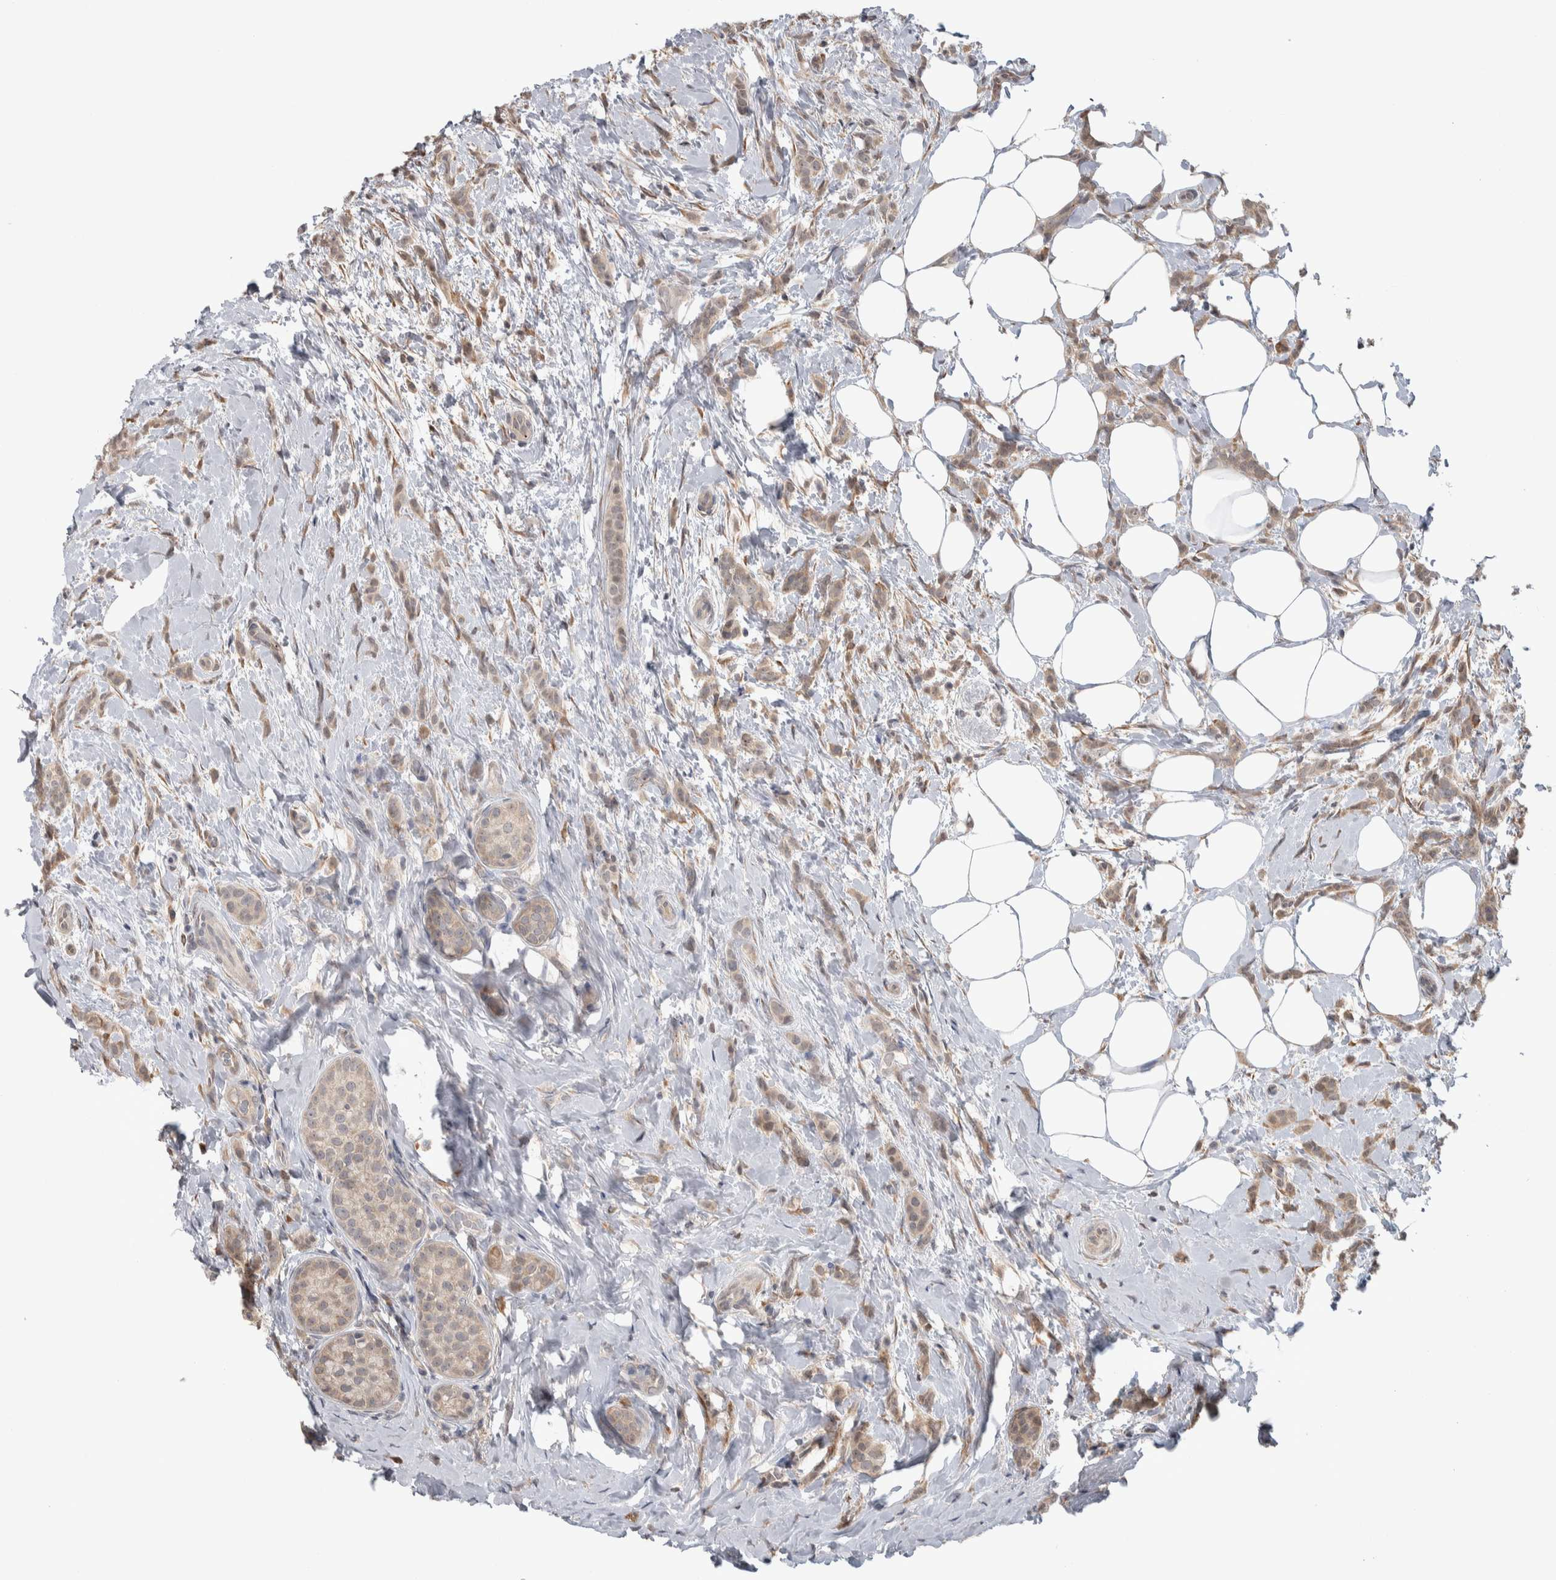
{"staining": {"intensity": "weak", "quantity": ">75%", "location": "cytoplasmic/membranous"}, "tissue": "breast cancer", "cell_type": "Tumor cells", "image_type": "cancer", "snomed": [{"axis": "morphology", "description": "Lobular carcinoma, in situ"}, {"axis": "morphology", "description": "Lobular carcinoma"}, {"axis": "topography", "description": "Breast"}], "caption": "Breast lobular carcinoma tissue exhibits weak cytoplasmic/membranous positivity in approximately >75% of tumor cells, visualized by immunohistochemistry.", "gene": "CUL2", "patient": {"sex": "female", "age": 41}}